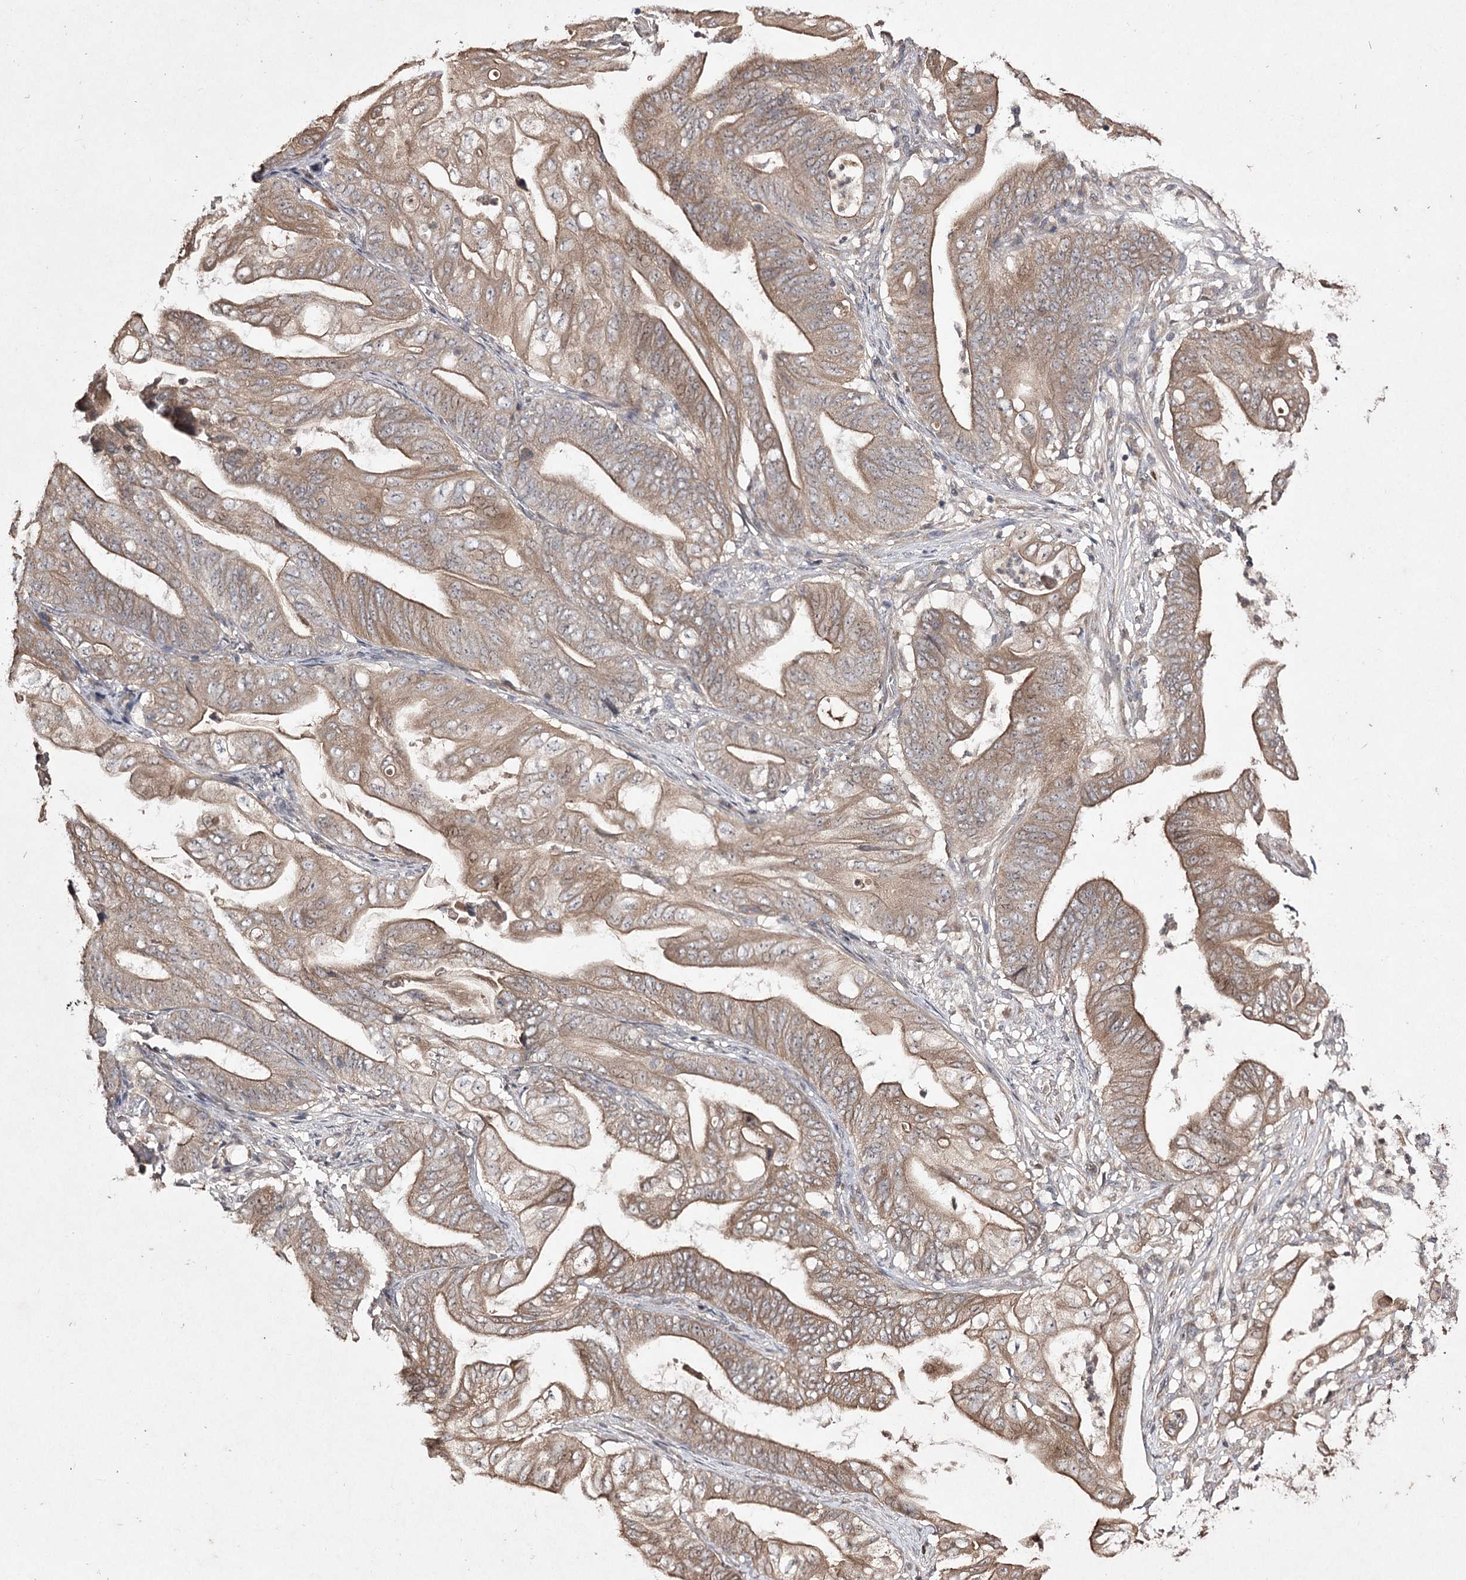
{"staining": {"intensity": "moderate", "quantity": ">75%", "location": "cytoplasmic/membranous"}, "tissue": "stomach cancer", "cell_type": "Tumor cells", "image_type": "cancer", "snomed": [{"axis": "morphology", "description": "Adenocarcinoma, NOS"}, {"axis": "topography", "description": "Stomach"}], "caption": "Human stomach cancer stained with a protein marker reveals moderate staining in tumor cells.", "gene": "FANCL", "patient": {"sex": "female", "age": 73}}